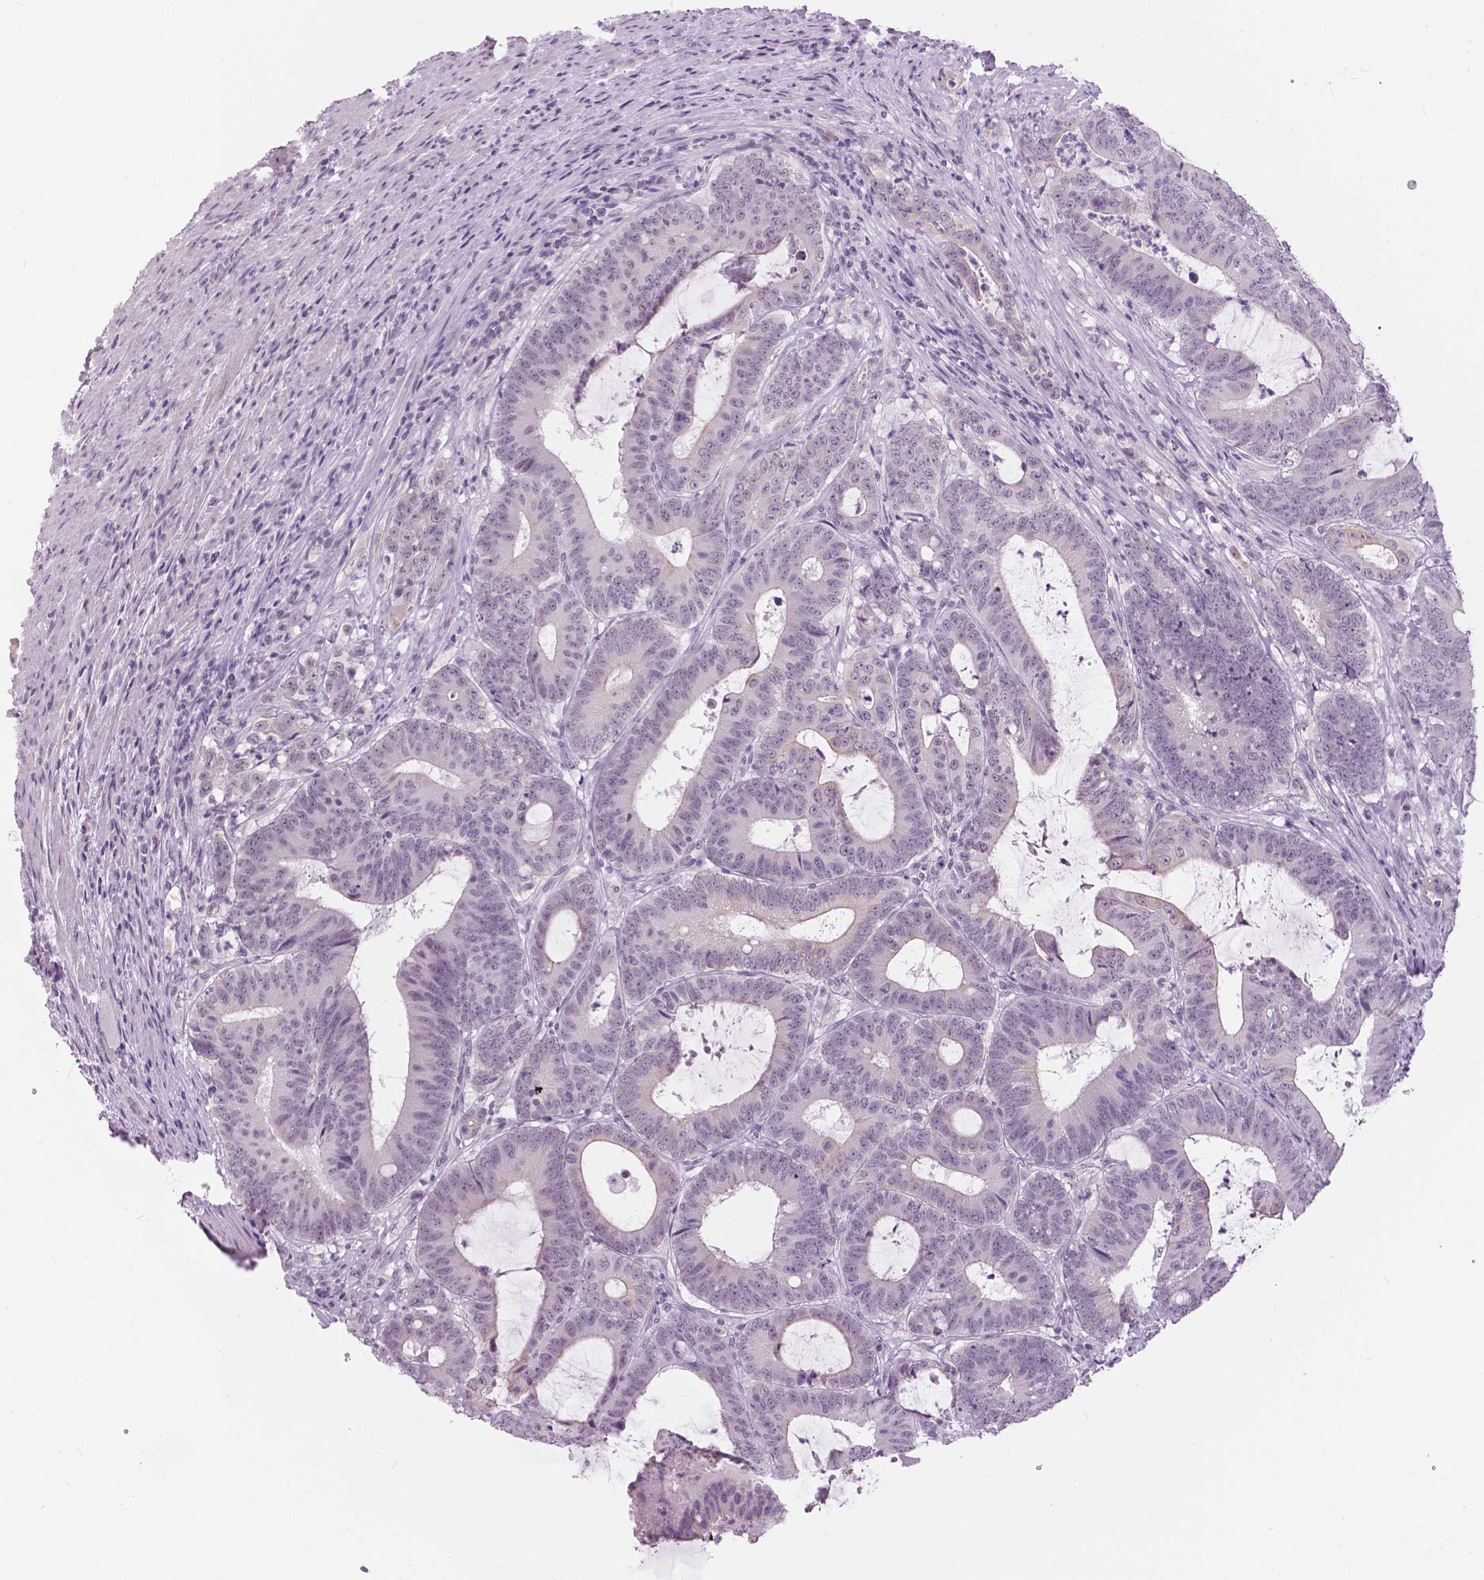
{"staining": {"intensity": "negative", "quantity": "none", "location": "none"}, "tissue": "colorectal cancer", "cell_type": "Tumor cells", "image_type": "cancer", "snomed": [{"axis": "morphology", "description": "Adenocarcinoma, NOS"}, {"axis": "topography", "description": "Colon"}], "caption": "Tumor cells are negative for brown protein staining in colorectal cancer. The staining was performed using DAB (3,3'-diaminobenzidine) to visualize the protein expression in brown, while the nuclei were stained in blue with hematoxylin (Magnification: 20x).", "gene": "MYOM1", "patient": {"sex": "female", "age": 43}}